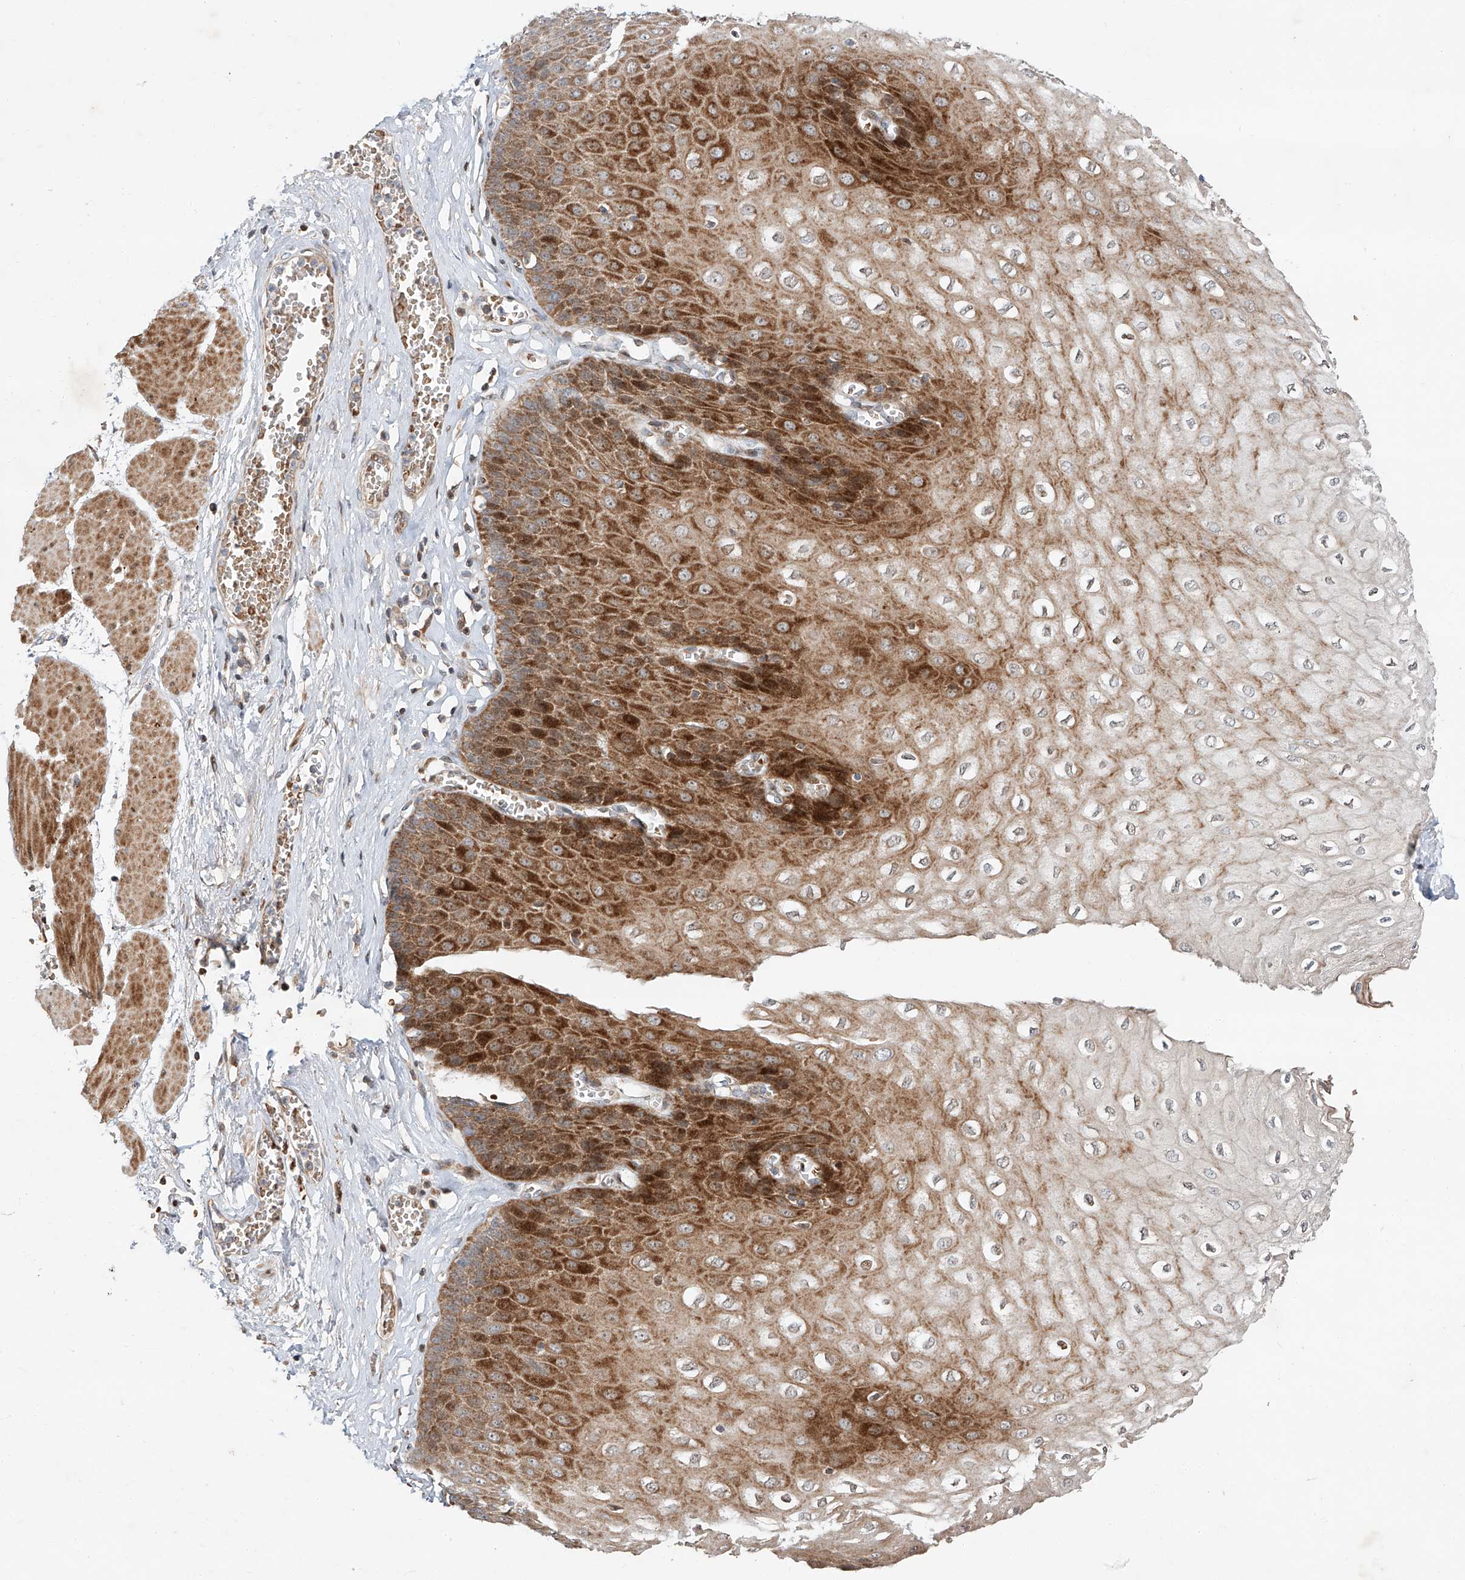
{"staining": {"intensity": "strong", "quantity": ">75%", "location": "cytoplasmic/membranous"}, "tissue": "esophagus", "cell_type": "Squamous epithelial cells", "image_type": "normal", "snomed": [{"axis": "morphology", "description": "Normal tissue, NOS"}, {"axis": "topography", "description": "Esophagus"}], "caption": "Benign esophagus reveals strong cytoplasmic/membranous staining in approximately >75% of squamous epithelial cells.", "gene": "USF3", "patient": {"sex": "male", "age": 60}}